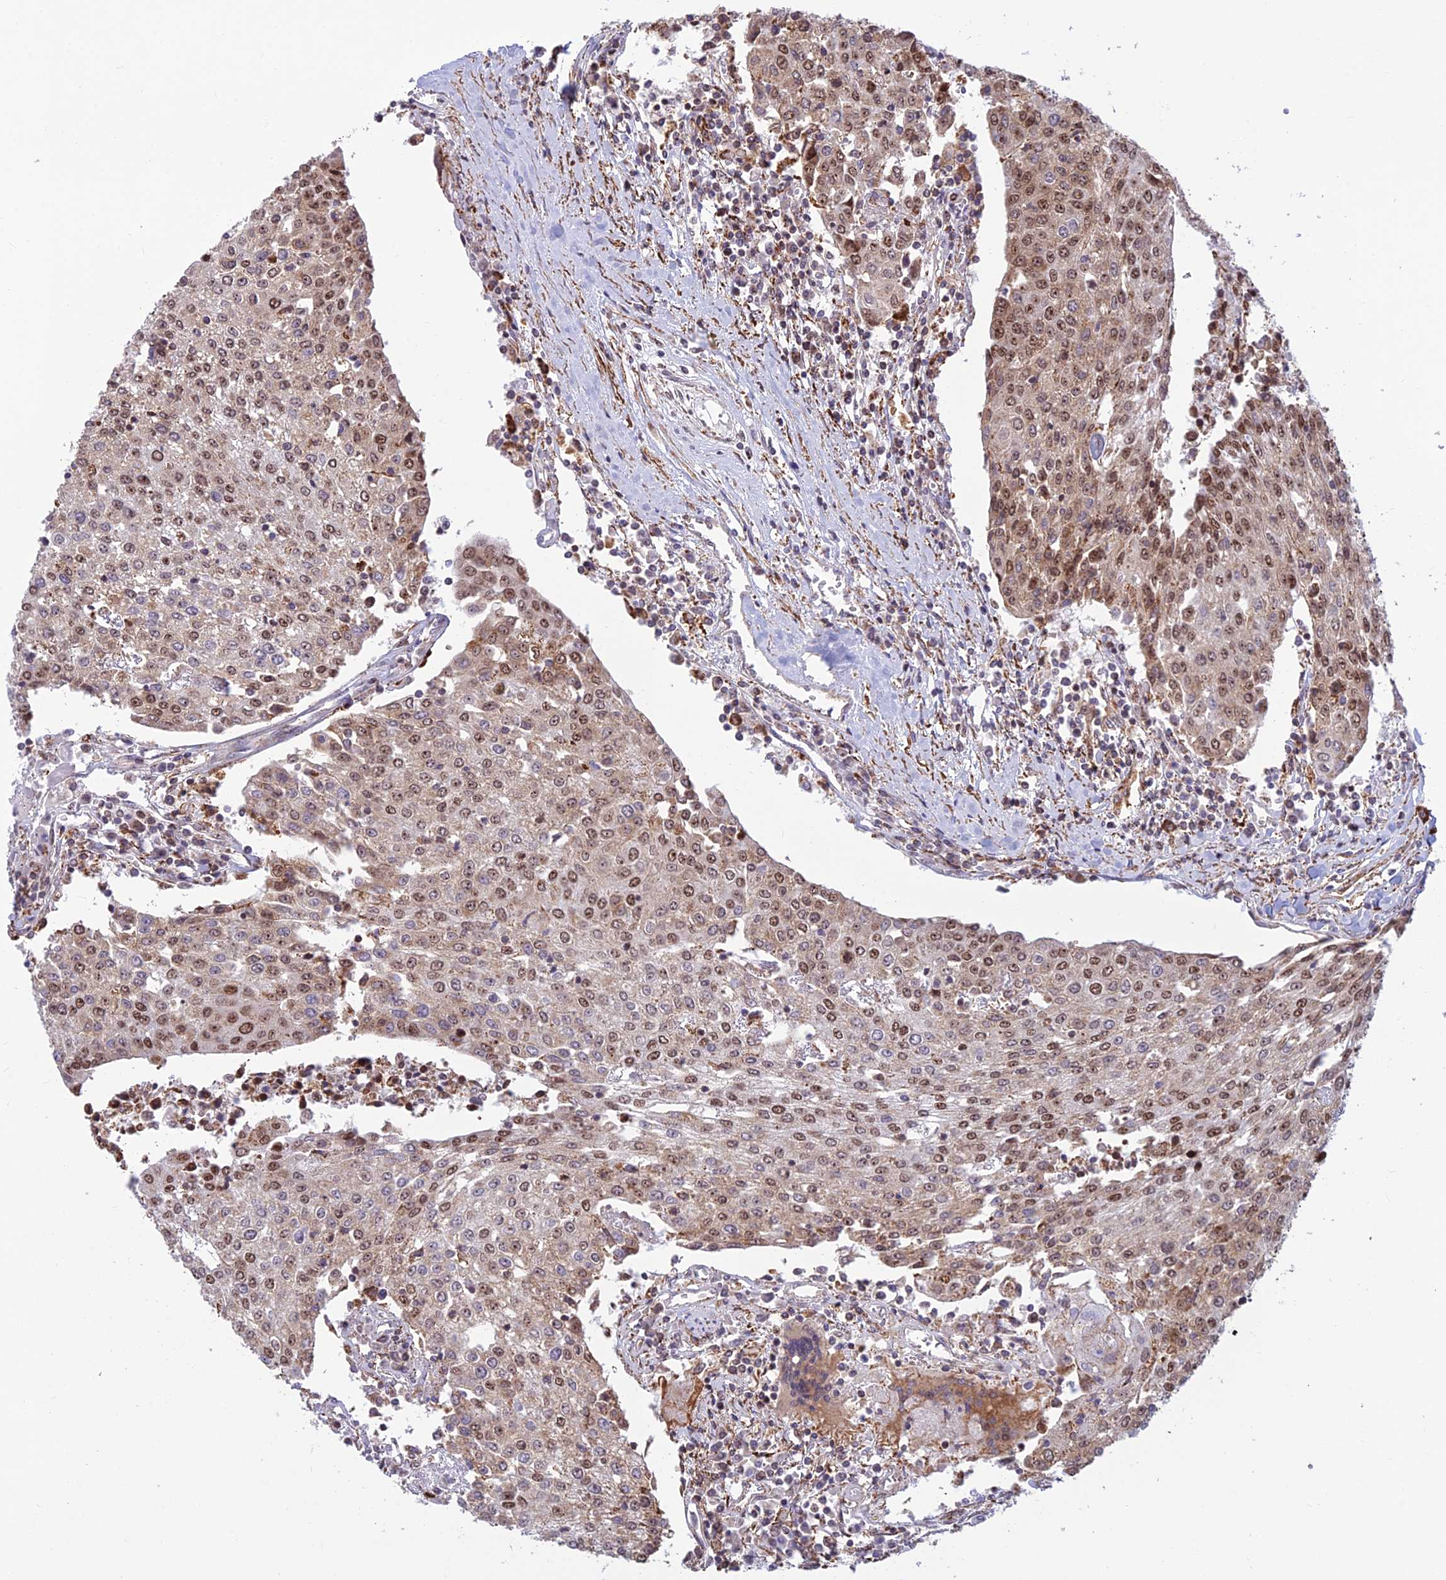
{"staining": {"intensity": "moderate", "quantity": ">75%", "location": "cytoplasmic/membranous,nuclear"}, "tissue": "urothelial cancer", "cell_type": "Tumor cells", "image_type": "cancer", "snomed": [{"axis": "morphology", "description": "Urothelial carcinoma, High grade"}, {"axis": "topography", "description": "Urinary bladder"}], "caption": "Human urothelial carcinoma (high-grade) stained for a protein (brown) displays moderate cytoplasmic/membranous and nuclear positive expression in about >75% of tumor cells.", "gene": "POLR1G", "patient": {"sex": "female", "age": 85}}